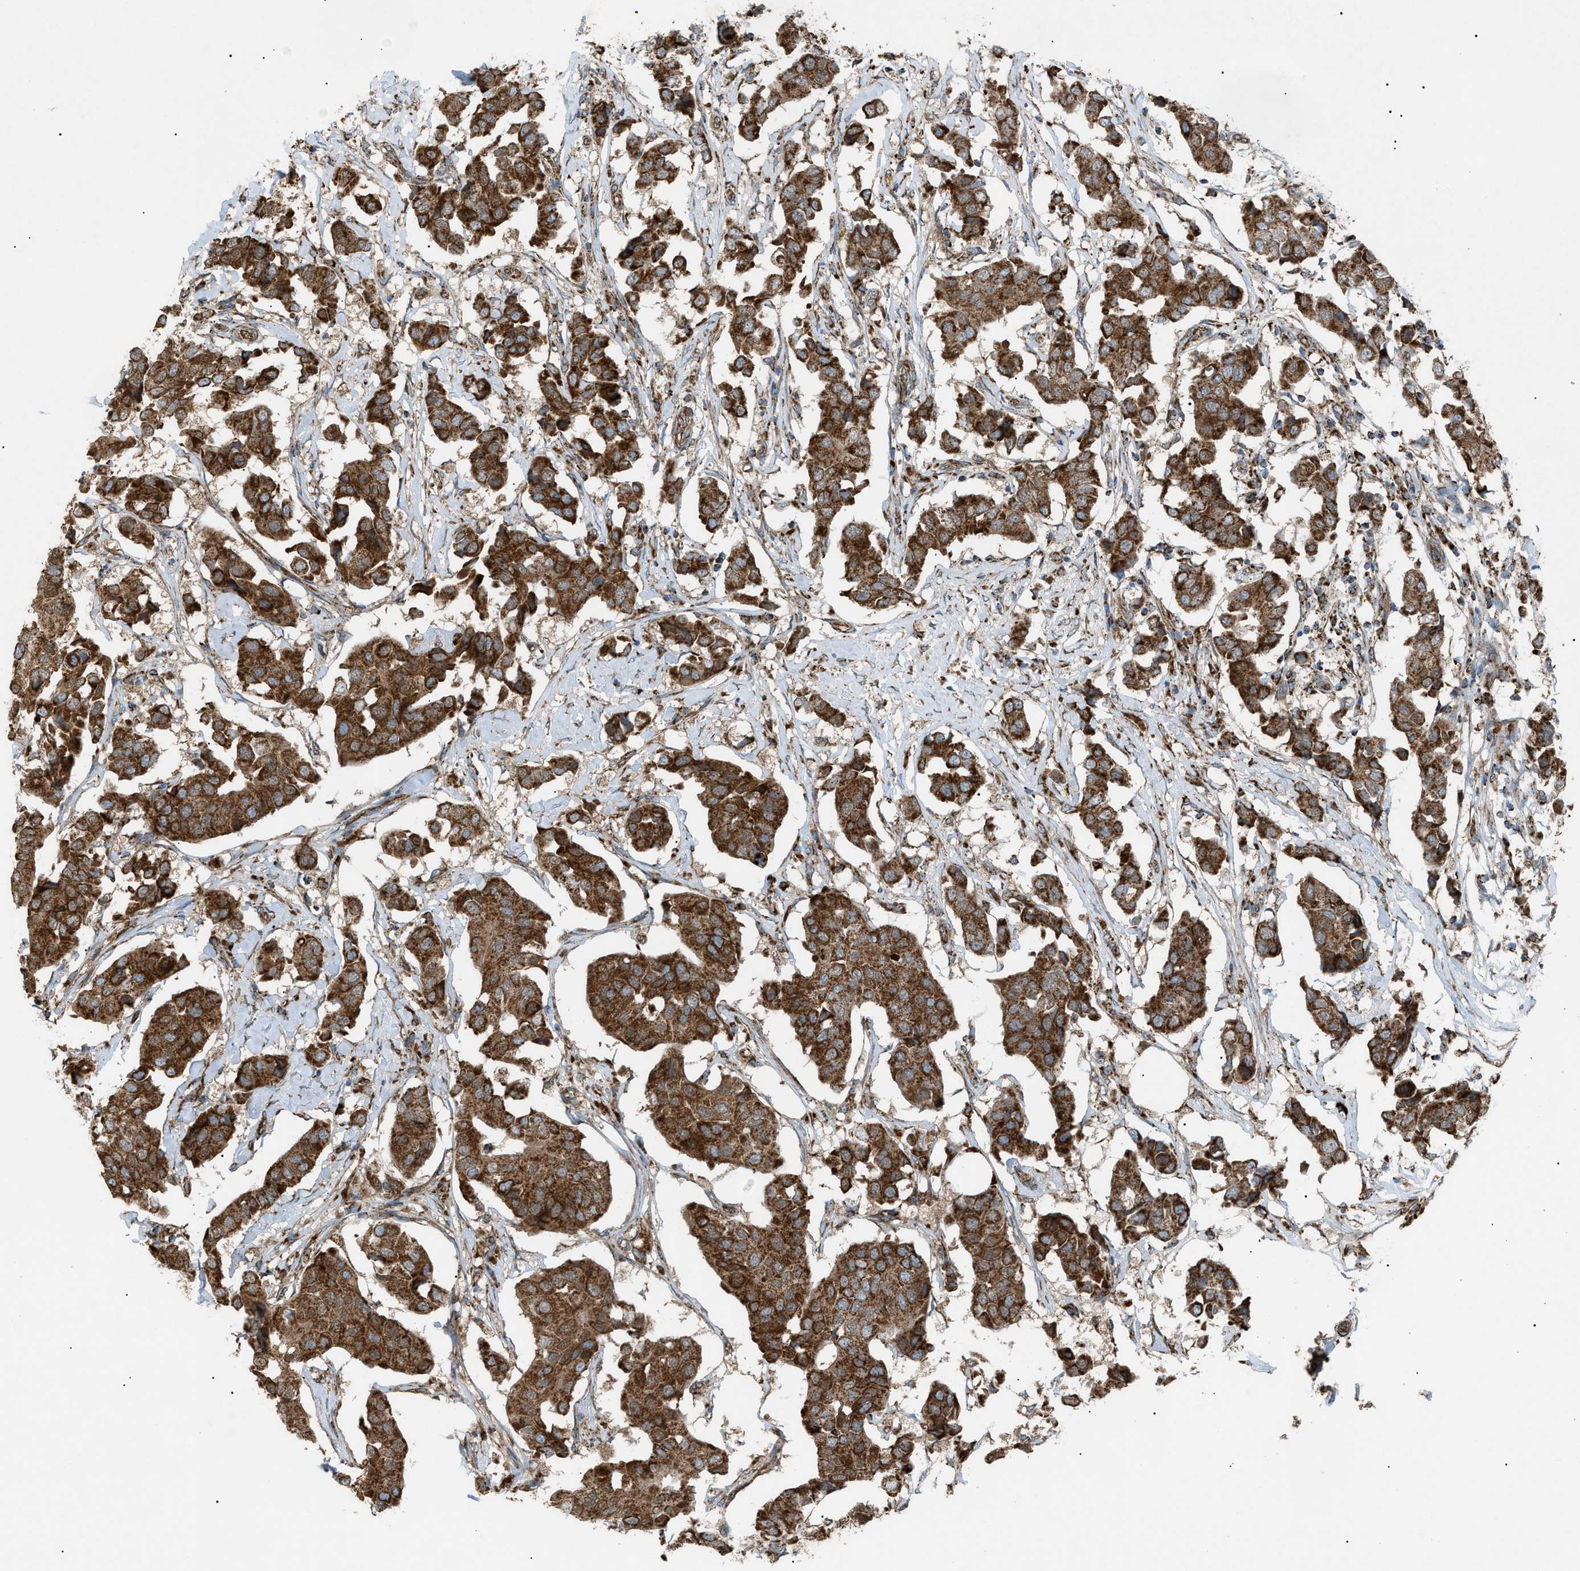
{"staining": {"intensity": "strong", "quantity": ">75%", "location": "cytoplasmic/membranous"}, "tissue": "breast cancer", "cell_type": "Tumor cells", "image_type": "cancer", "snomed": [{"axis": "morphology", "description": "Duct carcinoma"}, {"axis": "topography", "description": "Breast"}], "caption": "Brown immunohistochemical staining in breast cancer (intraductal carcinoma) shows strong cytoplasmic/membranous expression in approximately >75% of tumor cells.", "gene": "C1GALT1C1", "patient": {"sex": "female", "age": 80}}